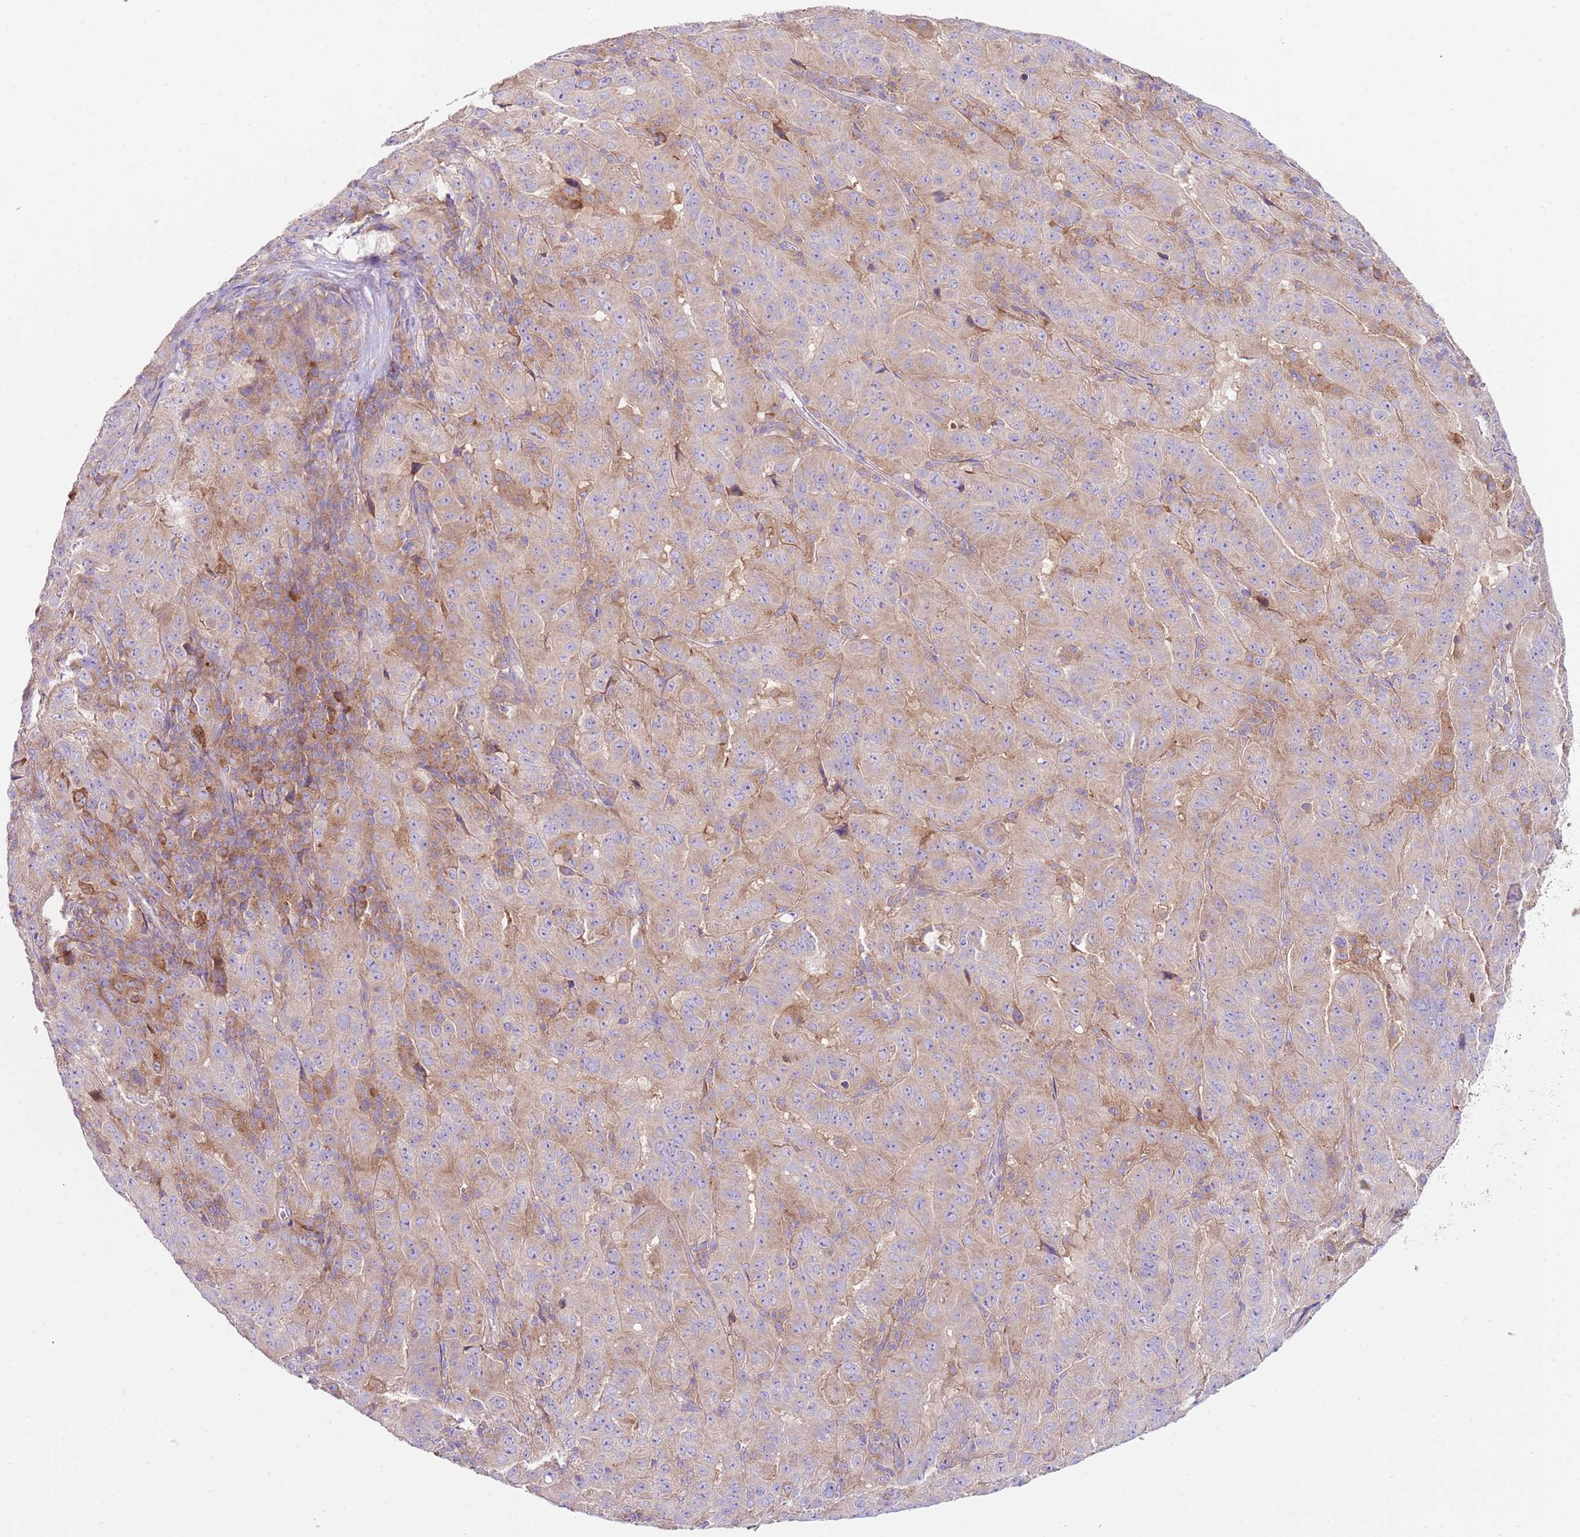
{"staining": {"intensity": "weak", "quantity": ">75%", "location": "cytoplasmic/membranous"}, "tissue": "pancreatic cancer", "cell_type": "Tumor cells", "image_type": "cancer", "snomed": [{"axis": "morphology", "description": "Adenocarcinoma, NOS"}, {"axis": "topography", "description": "Pancreas"}], "caption": "Tumor cells demonstrate low levels of weak cytoplasmic/membranous positivity in approximately >75% of cells in pancreatic cancer (adenocarcinoma).", "gene": "RPS10", "patient": {"sex": "male", "age": 63}}